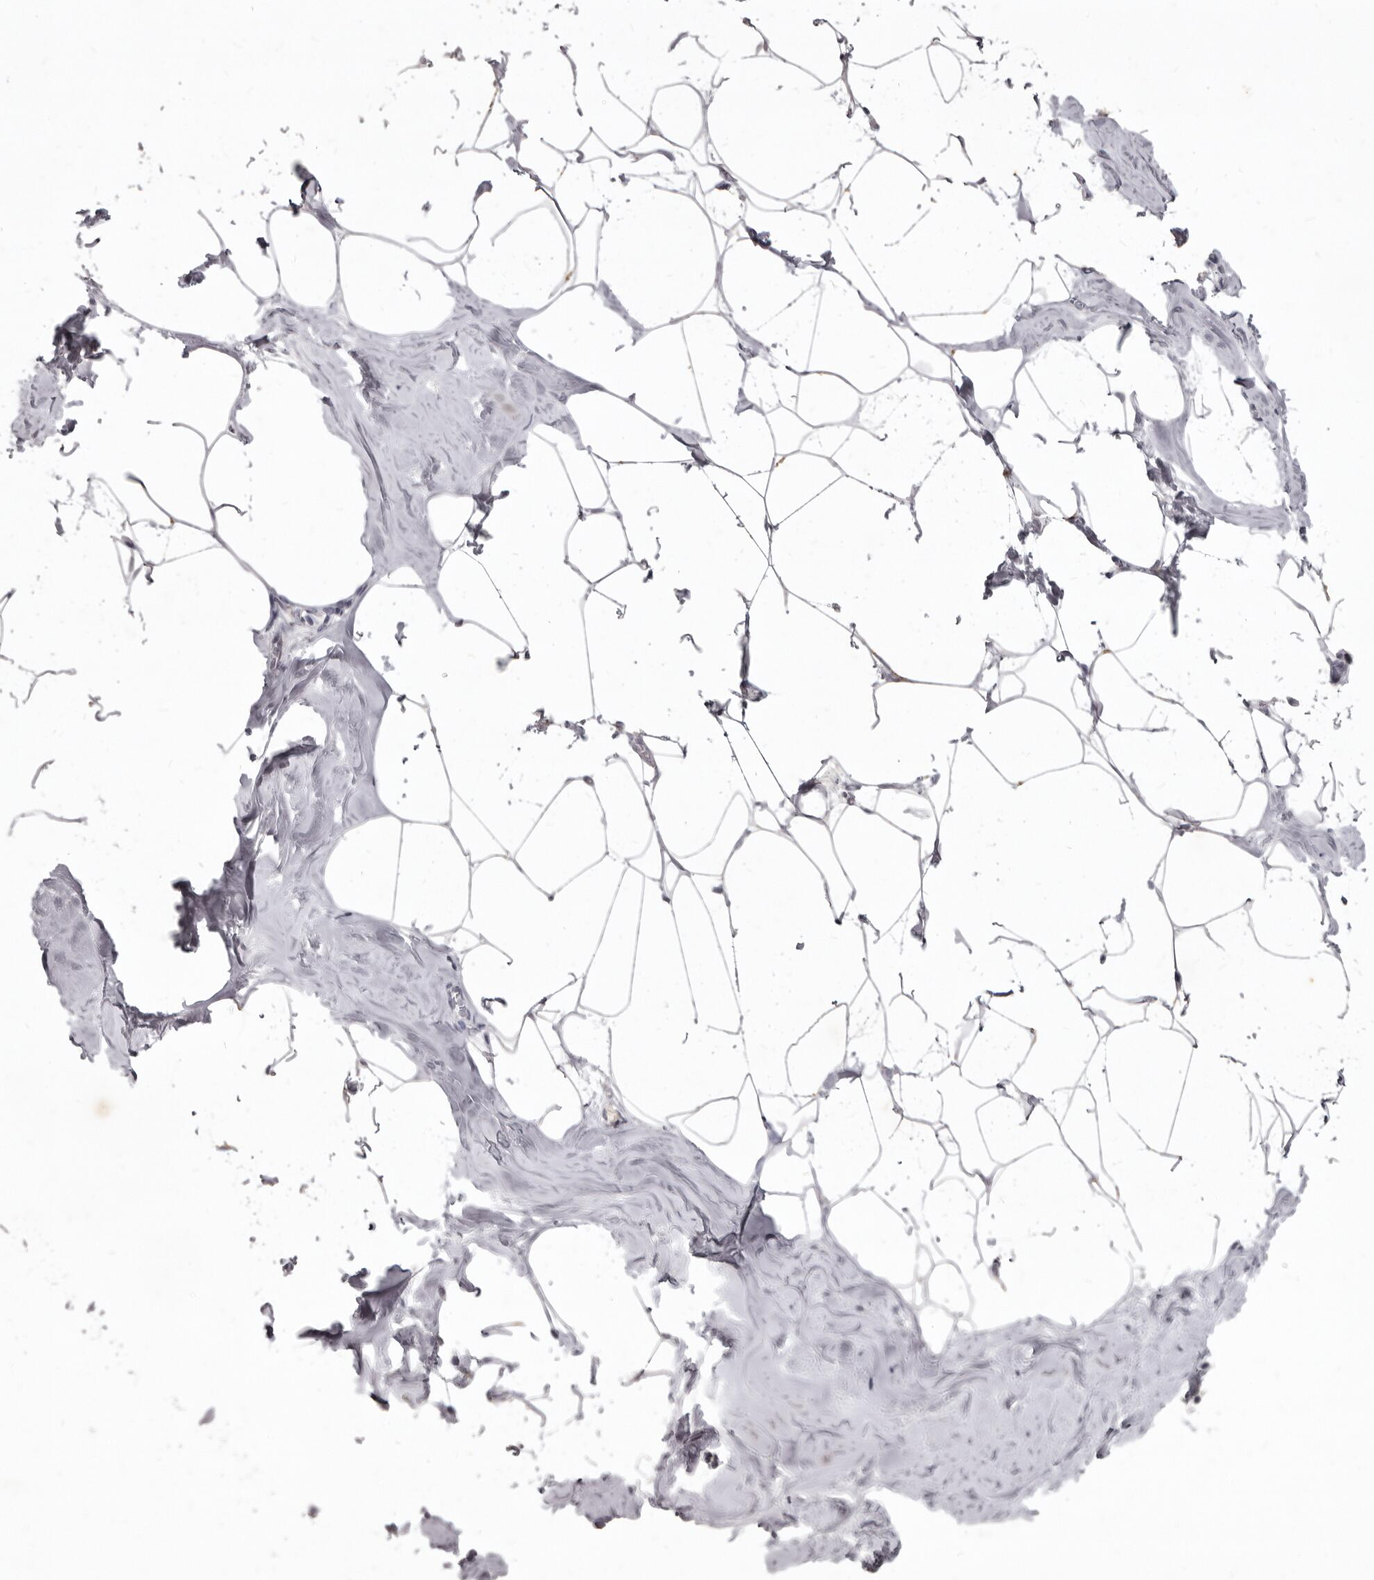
{"staining": {"intensity": "negative", "quantity": "none", "location": "none"}, "tissue": "adipose tissue", "cell_type": "Adipocytes", "image_type": "normal", "snomed": [{"axis": "morphology", "description": "Normal tissue, NOS"}, {"axis": "morphology", "description": "Fibrosis, NOS"}, {"axis": "topography", "description": "Breast"}, {"axis": "topography", "description": "Adipose tissue"}], "caption": "Immunohistochemical staining of unremarkable human adipose tissue demonstrates no significant staining in adipocytes.", "gene": "SULT1E1", "patient": {"sex": "female", "age": 39}}